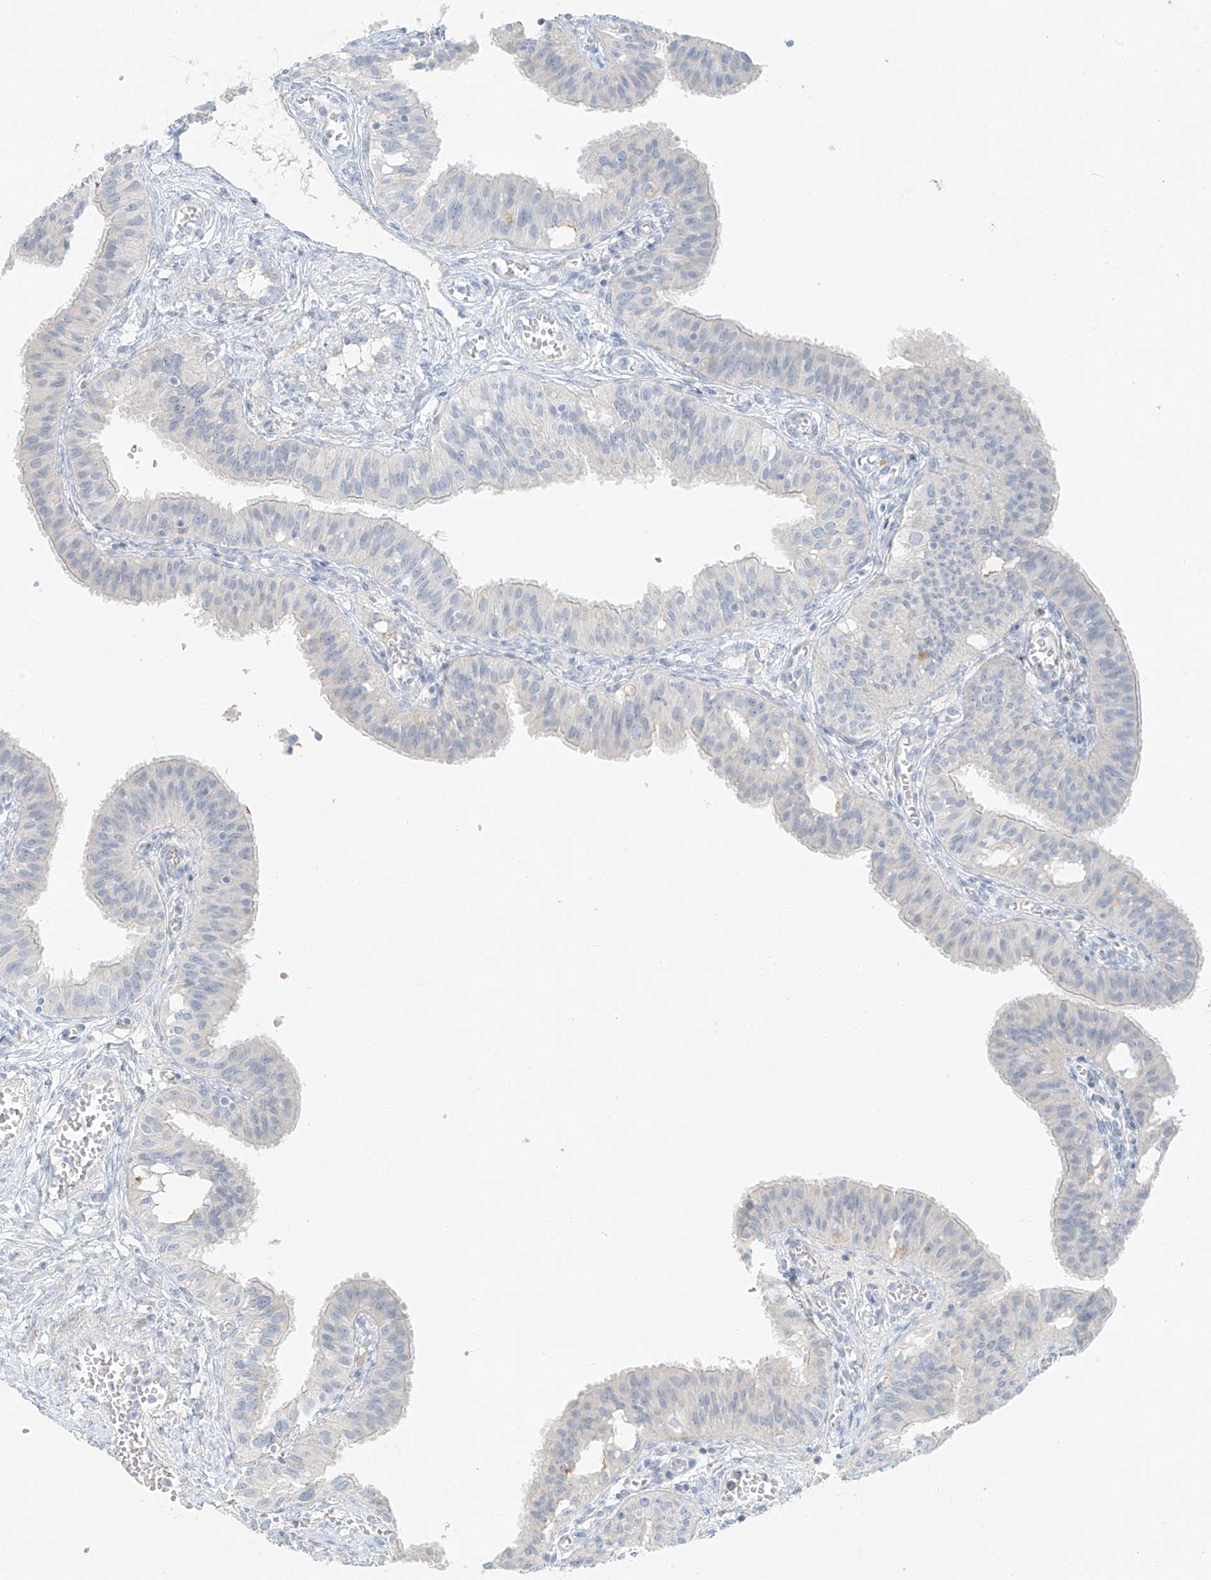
{"staining": {"intensity": "negative", "quantity": "none", "location": "none"}, "tissue": "fallopian tube", "cell_type": "Glandular cells", "image_type": "normal", "snomed": [{"axis": "morphology", "description": "Normal tissue, NOS"}, {"axis": "topography", "description": "Fallopian tube"}, {"axis": "topography", "description": "Ovary"}], "caption": "High magnification brightfield microscopy of unremarkable fallopian tube stained with DAB (3,3'-diaminobenzidine) (brown) and counterstained with hematoxylin (blue): glandular cells show no significant staining. (DAB (3,3'-diaminobenzidine) immunohistochemistry (IHC) visualized using brightfield microscopy, high magnification).", "gene": "PGC", "patient": {"sex": "female", "age": 42}}